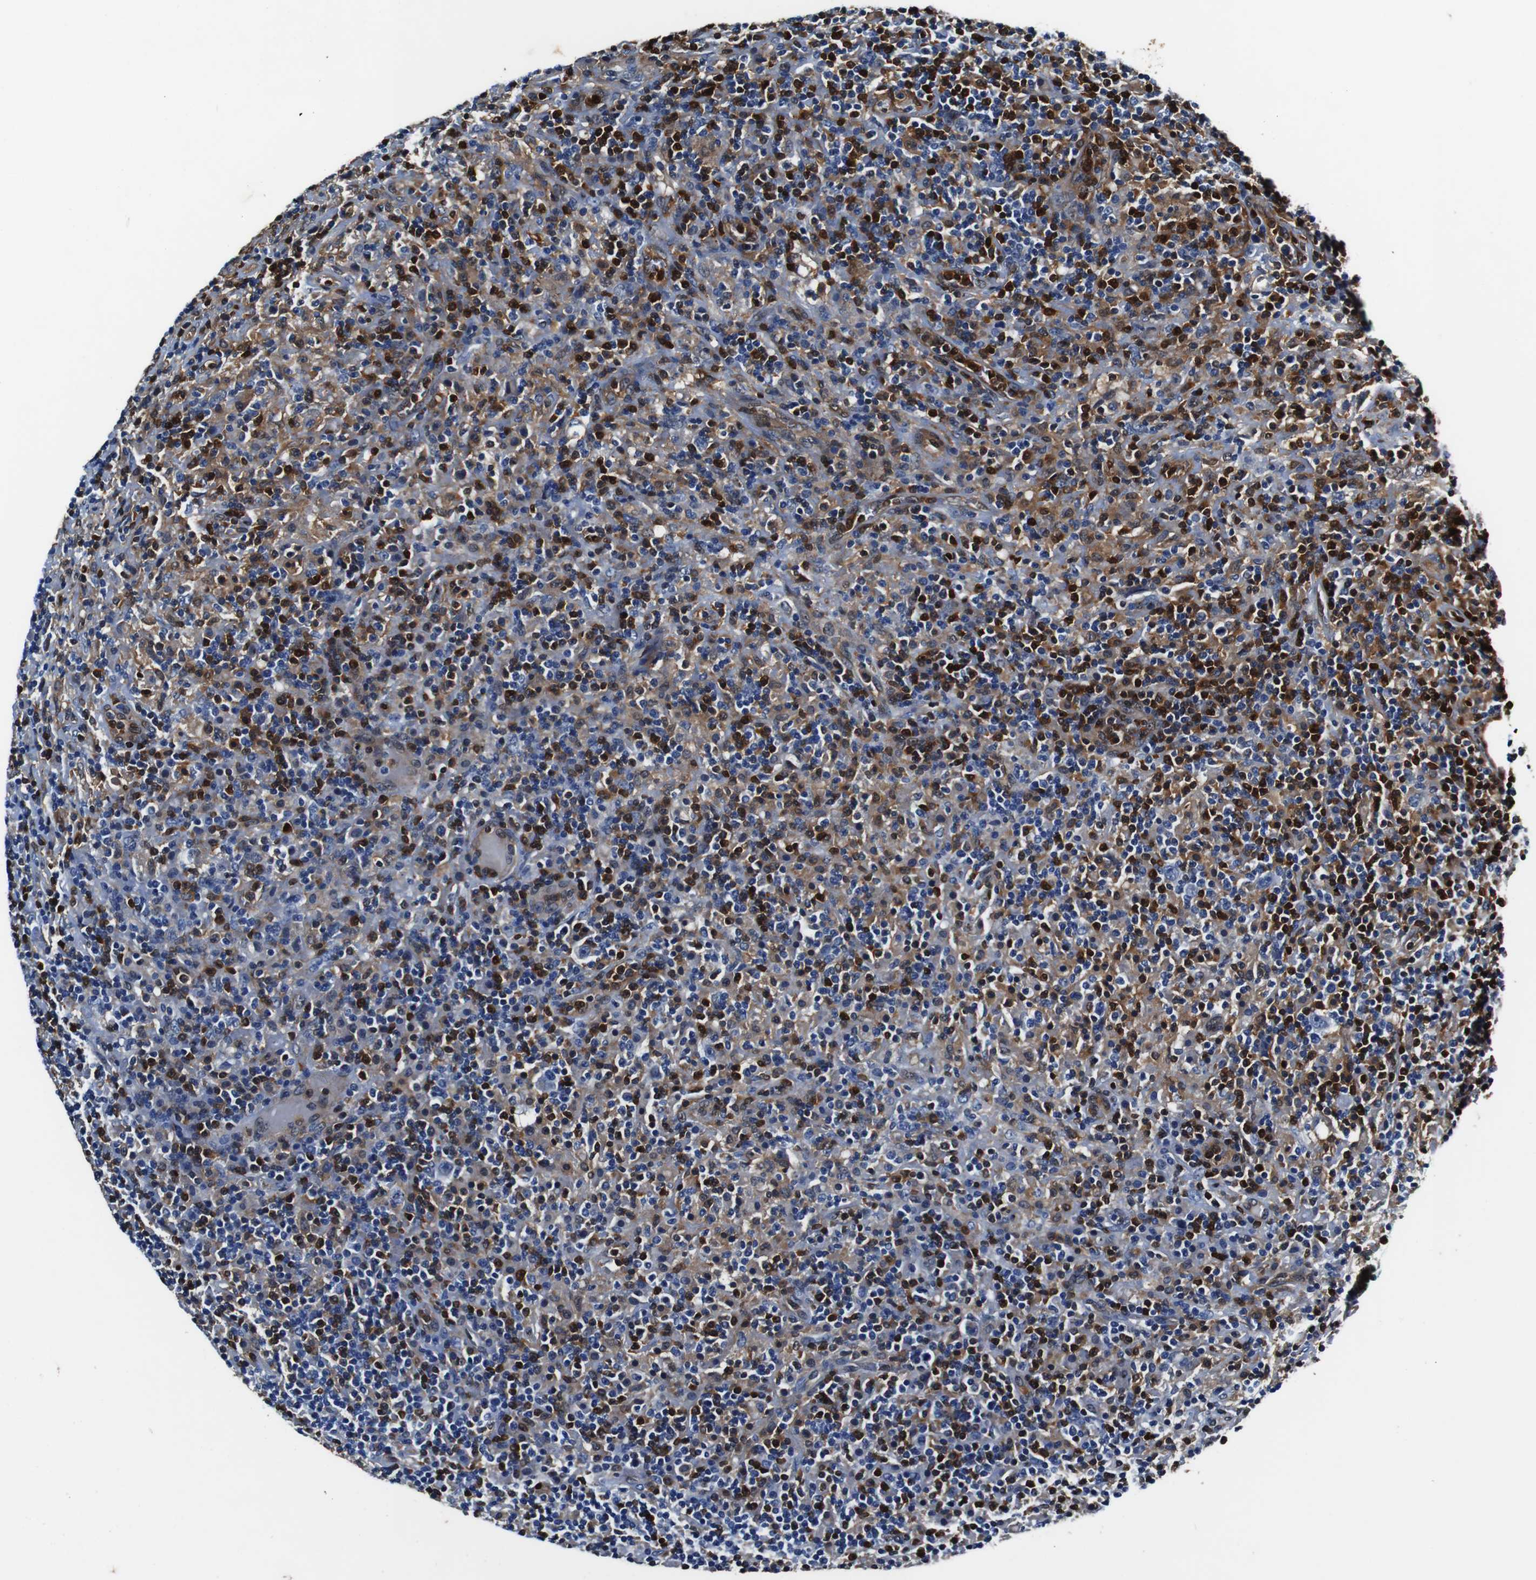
{"staining": {"intensity": "weak", "quantity": "<25%", "location": "cytoplasmic/membranous"}, "tissue": "lymphoma", "cell_type": "Tumor cells", "image_type": "cancer", "snomed": [{"axis": "morphology", "description": "Hodgkin's disease, NOS"}, {"axis": "topography", "description": "Lymph node"}], "caption": "Immunohistochemistry photomicrograph of human lymphoma stained for a protein (brown), which reveals no staining in tumor cells. Brightfield microscopy of immunohistochemistry (IHC) stained with DAB (brown) and hematoxylin (blue), captured at high magnification.", "gene": "ANXA1", "patient": {"sex": "male", "age": 70}}